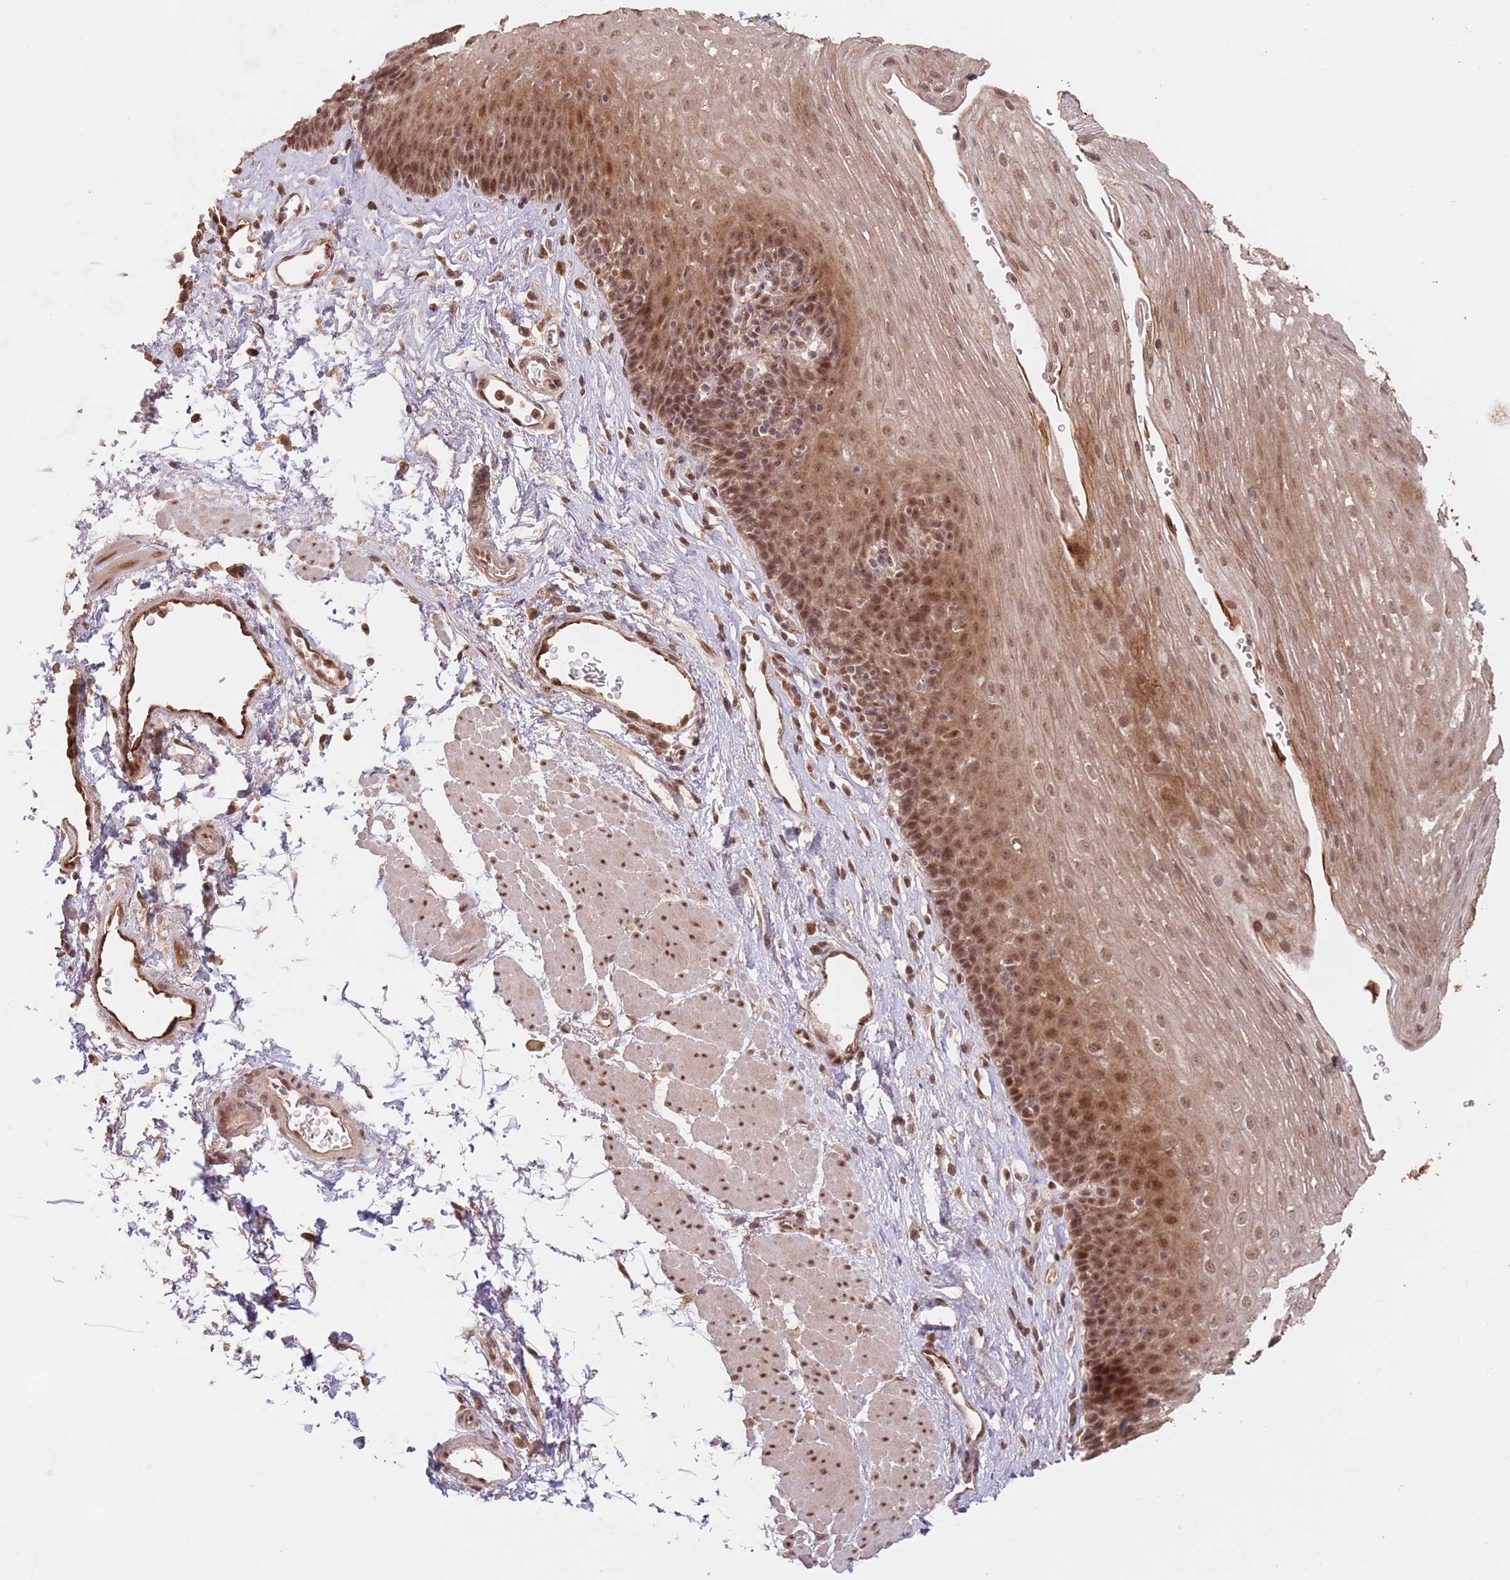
{"staining": {"intensity": "moderate", "quantity": ">75%", "location": "cytoplasmic/membranous,nuclear"}, "tissue": "esophagus", "cell_type": "Squamous epithelial cells", "image_type": "normal", "snomed": [{"axis": "morphology", "description": "Normal tissue, NOS"}, {"axis": "topography", "description": "Esophagus"}], "caption": "IHC staining of benign esophagus, which reveals medium levels of moderate cytoplasmic/membranous,nuclear staining in approximately >75% of squamous epithelial cells indicating moderate cytoplasmic/membranous,nuclear protein staining. The staining was performed using DAB (brown) for protein detection and nuclei were counterstained in hematoxylin (blue).", "gene": "RFXANK", "patient": {"sex": "female", "age": 66}}